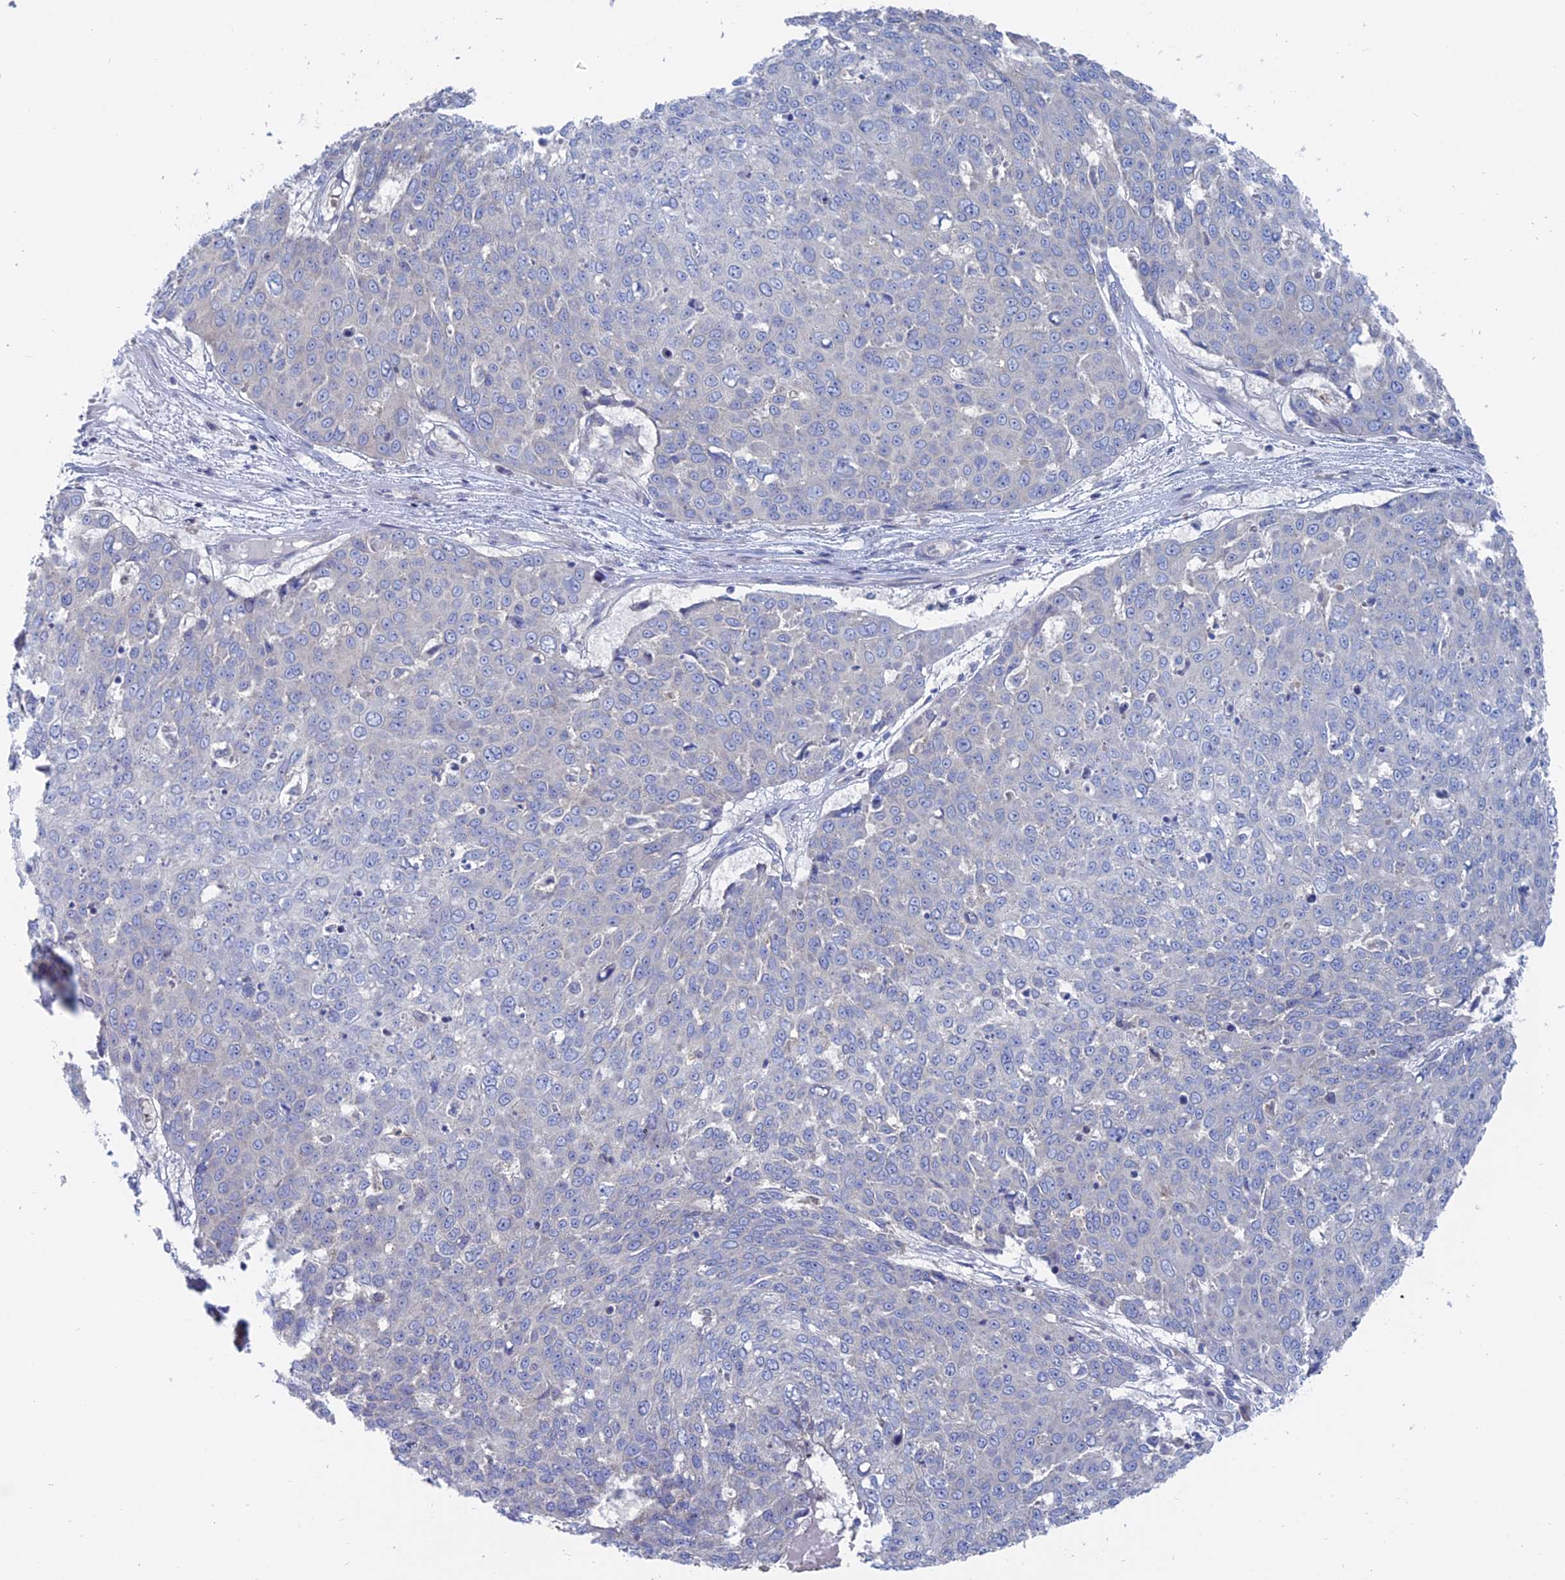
{"staining": {"intensity": "negative", "quantity": "none", "location": "none"}, "tissue": "skin cancer", "cell_type": "Tumor cells", "image_type": "cancer", "snomed": [{"axis": "morphology", "description": "Squamous cell carcinoma, NOS"}, {"axis": "topography", "description": "Skin"}], "caption": "Tumor cells show no significant protein staining in skin cancer. The staining was performed using DAB (3,3'-diaminobenzidine) to visualize the protein expression in brown, while the nuclei were stained in blue with hematoxylin (Magnification: 20x).", "gene": "TBC1D30", "patient": {"sex": "male", "age": 71}}